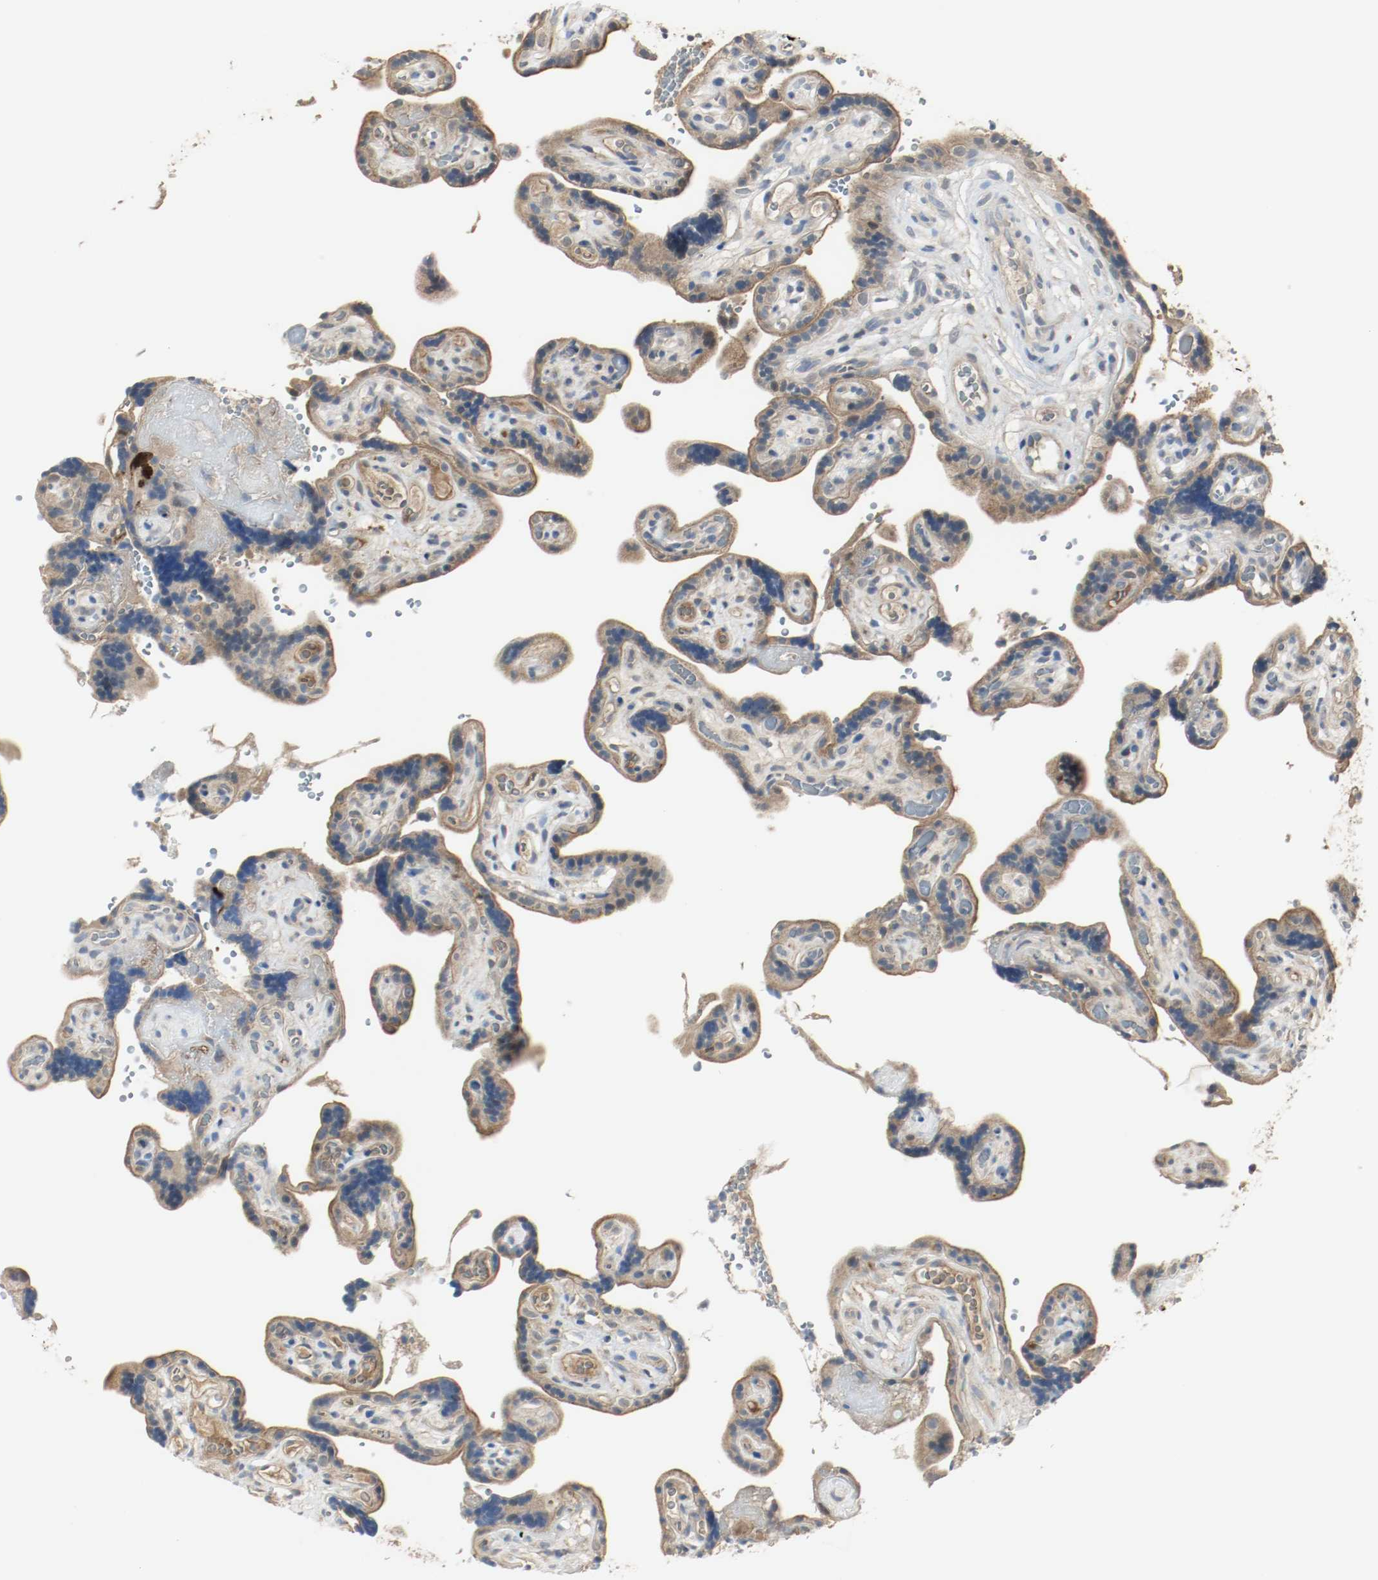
{"staining": {"intensity": "moderate", "quantity": ">75%", "location": "cytoplasmic/membranous"}, "tissue": "placenta", "cell_type": "Trophoblastic cells", "image_type": "normal", "snomed": [{"axis": "morphology", "description": "Normal tissue, NOS"}, {"axis": "topography", "description": "Placenta"}], "caption": "Placenta stained with immunohistochemistry (IHC) reveals moderate cytoplasmic/membranous positivity in approximately >75% of trophoblastic cells. (DAB IHC with brightfield microscopy, high magnification).", "gene": "MELTF", "patient": {"sex": "female", "age": 30}}